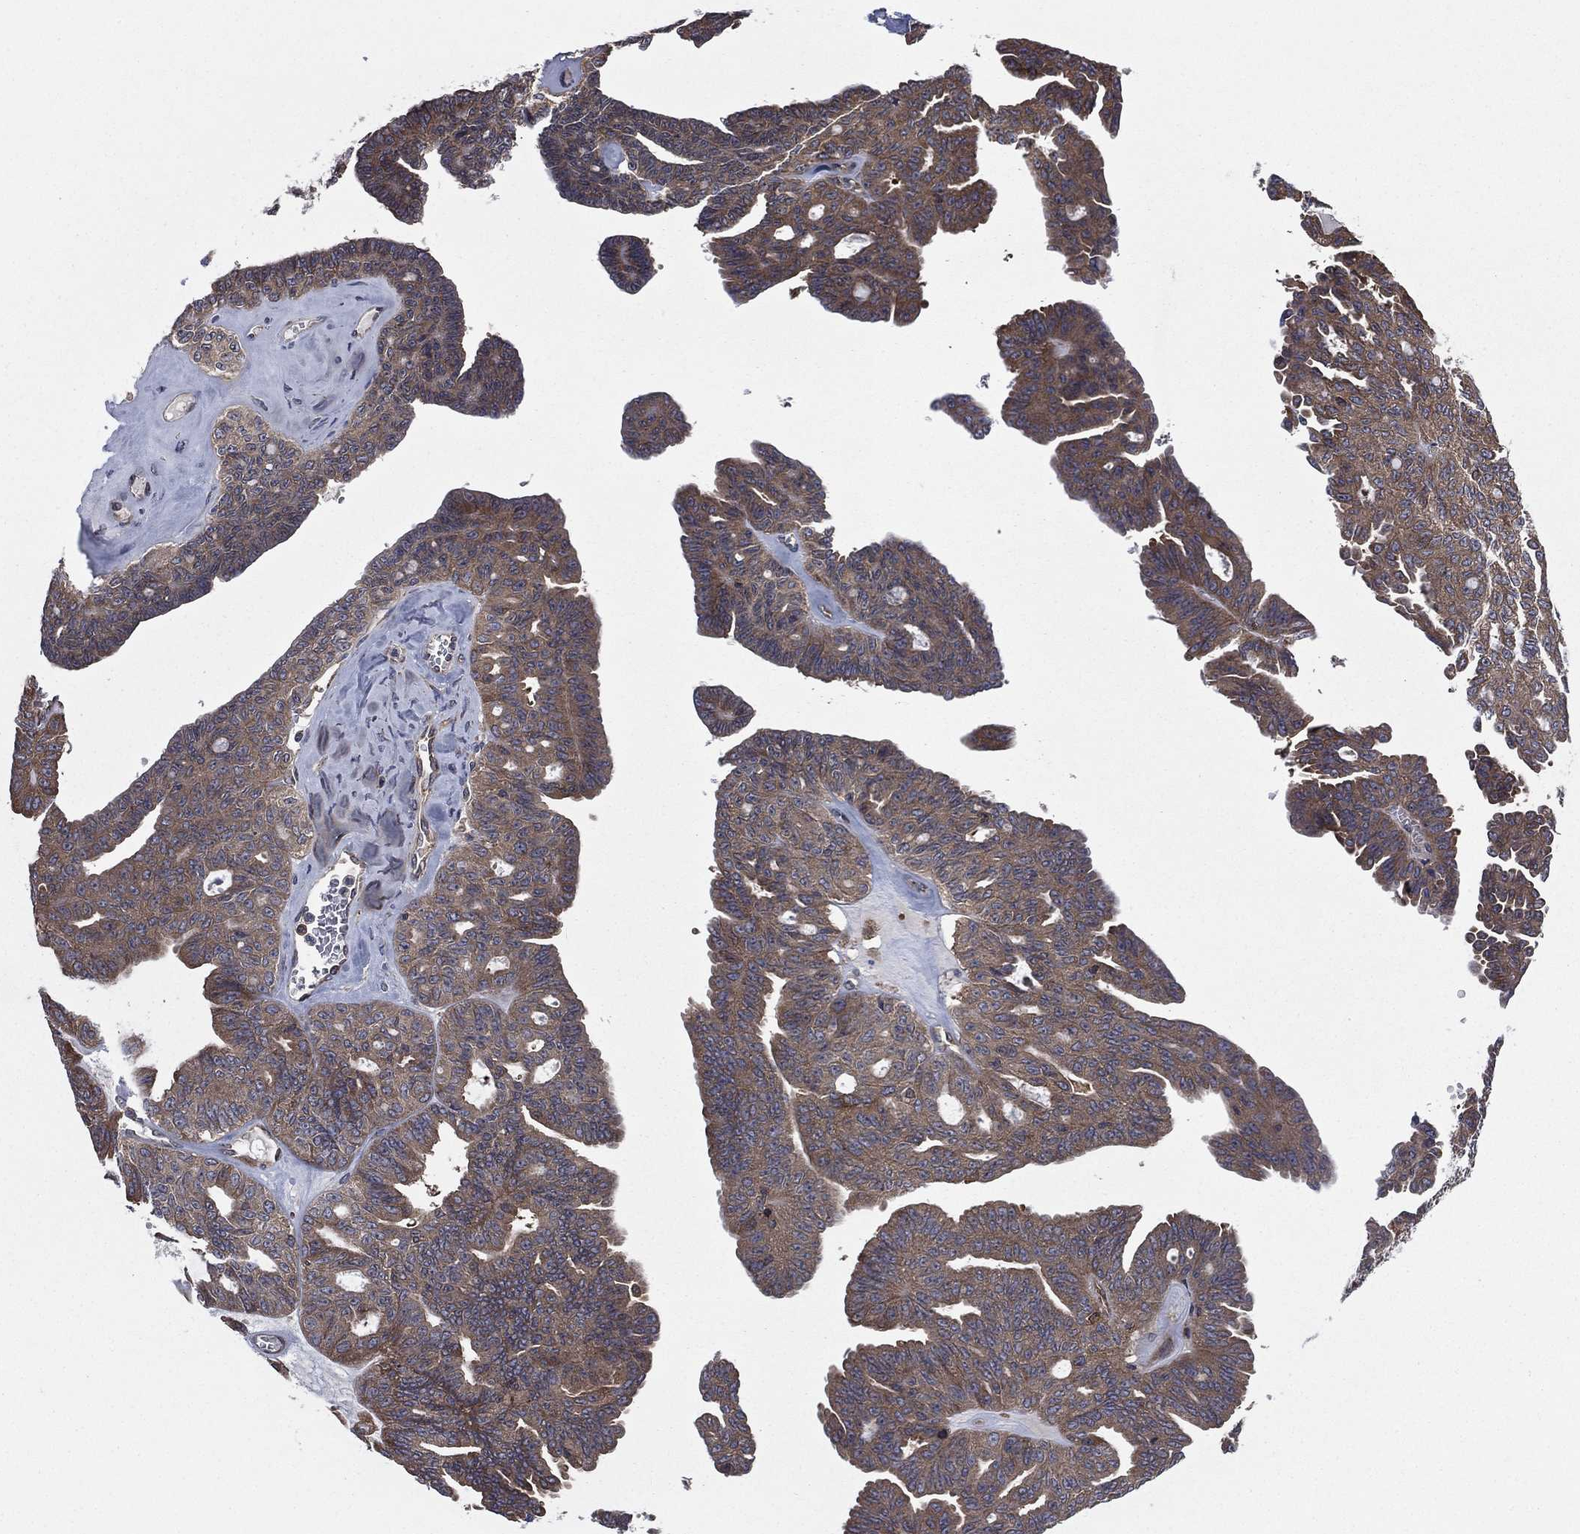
{"staining": {"intensity": "moderate", "quantity": "<25%", "location": "cytoplasmic/membranous"}, "tissue": "ovarian cancer", "cell_type": "Tumor cells", "image_type": "cancer", "snomed": [{"axis": "morphology", "description": "Cystadenocarcinoma, serous, NOS"}, {"axis": "topography", "description": "Ovary"}], "caption": "Brown immunohistochemical staining in ovarian cancer demonstrates moderate cytoplasmic/membranous staining in about <25% of tumor cells.", "gene": "C2orf76", "patient": {"sex": "female", "age": 71}}